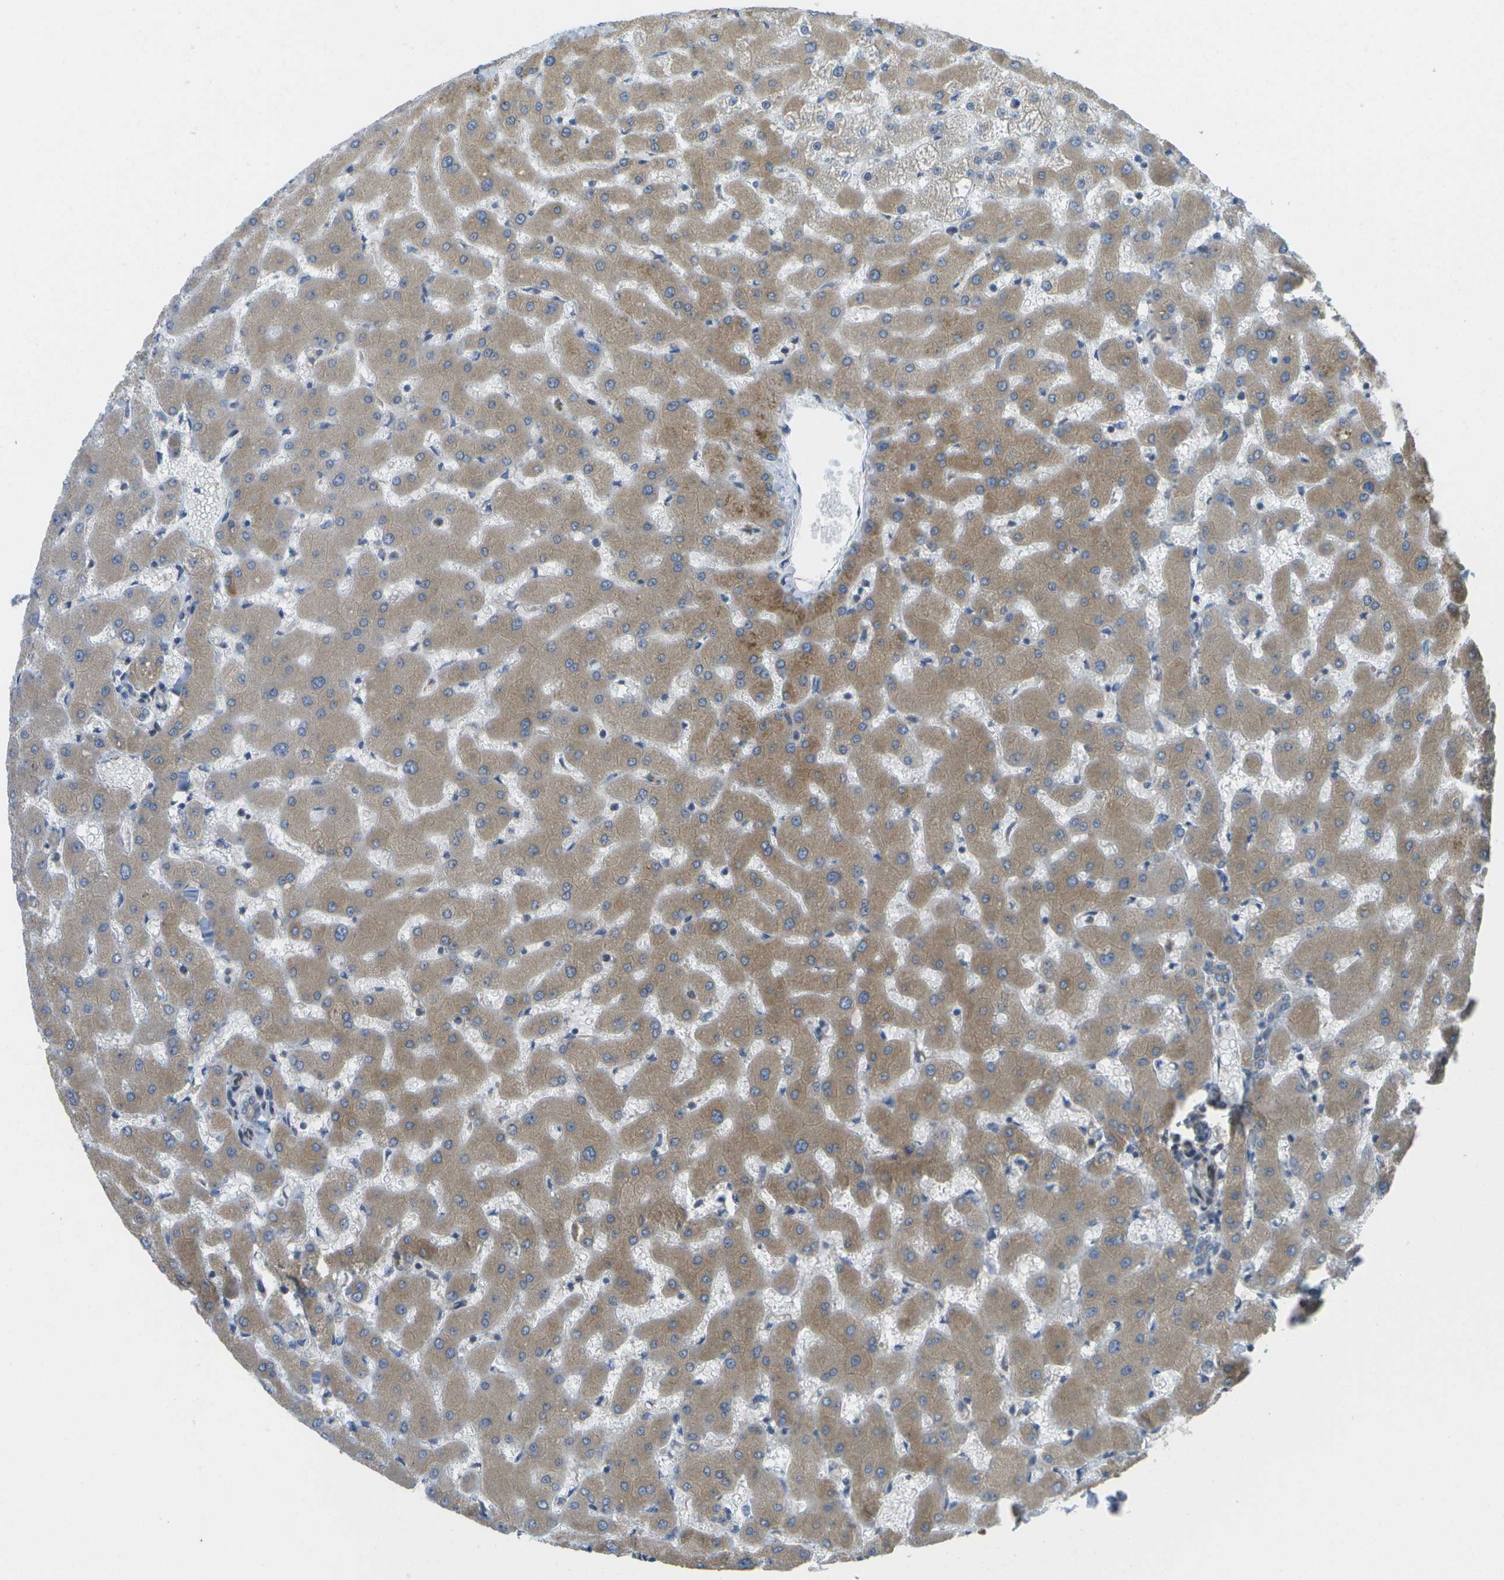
{"staining": {"intensity": "weak", "quantity": "<25%", "location": "cytoplasmic/membranous"}, "tissue": "liver", "cell_type": "Cholangiocytes", "image_type": "normal", "snomed": [{"axis": "morphology", "description": "Normal tissue, NOS"}, {"axis": "topography", "description": "Liver"}], "caption": "High power microscopy image of an immunohistochemistry (IHC) micrograph of unremarkable liver, revealing no significant expression in cholangiocytes. (Immunohistochemistry (ihc), brightfield microscopy, high magnification).", "gene": "DPM3", "patient": {"sex": "female", "age": 63}}